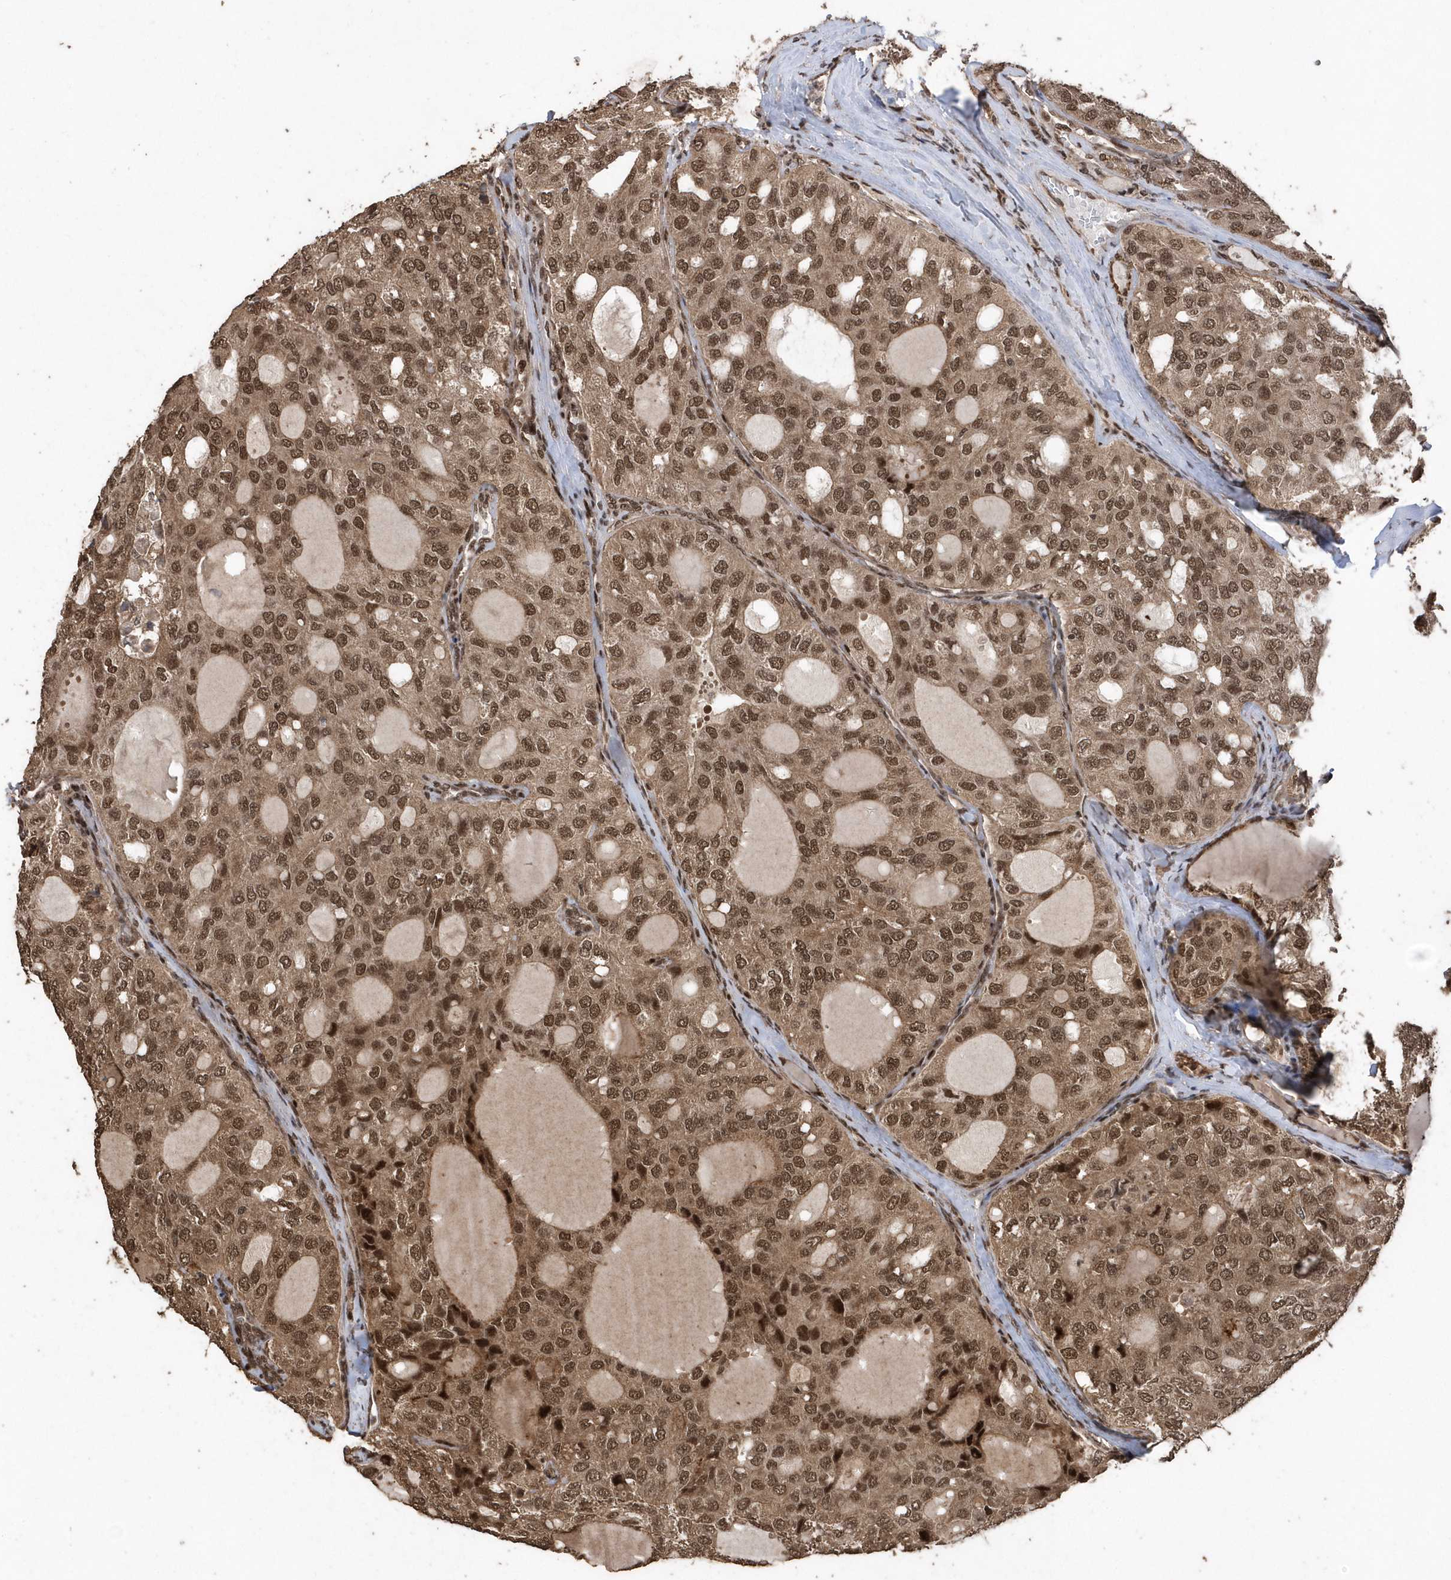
{"staining": {"intensity": "moderate", "quantity": ">75%", "location": "cytoplasmic/membranous,nuclear"}, "tissue": "thyroid cancer", "cell_type": "Tumor cells", "image_type": "cancer", "snomed": [{"axis": "morphology", "description": "Follicular adenoma carcinoma, NOS"}, {"axis": "topography", "description": "Thyroid gland"}], "caption": "Immunohistochemical staining of thyroid cancer shows moderate cytoplasmic/membranous and nuclear protein positivity in about >75% of tumor cells.", "gene": "INTS12", "patient": {"sex": "male", "age": 75}}